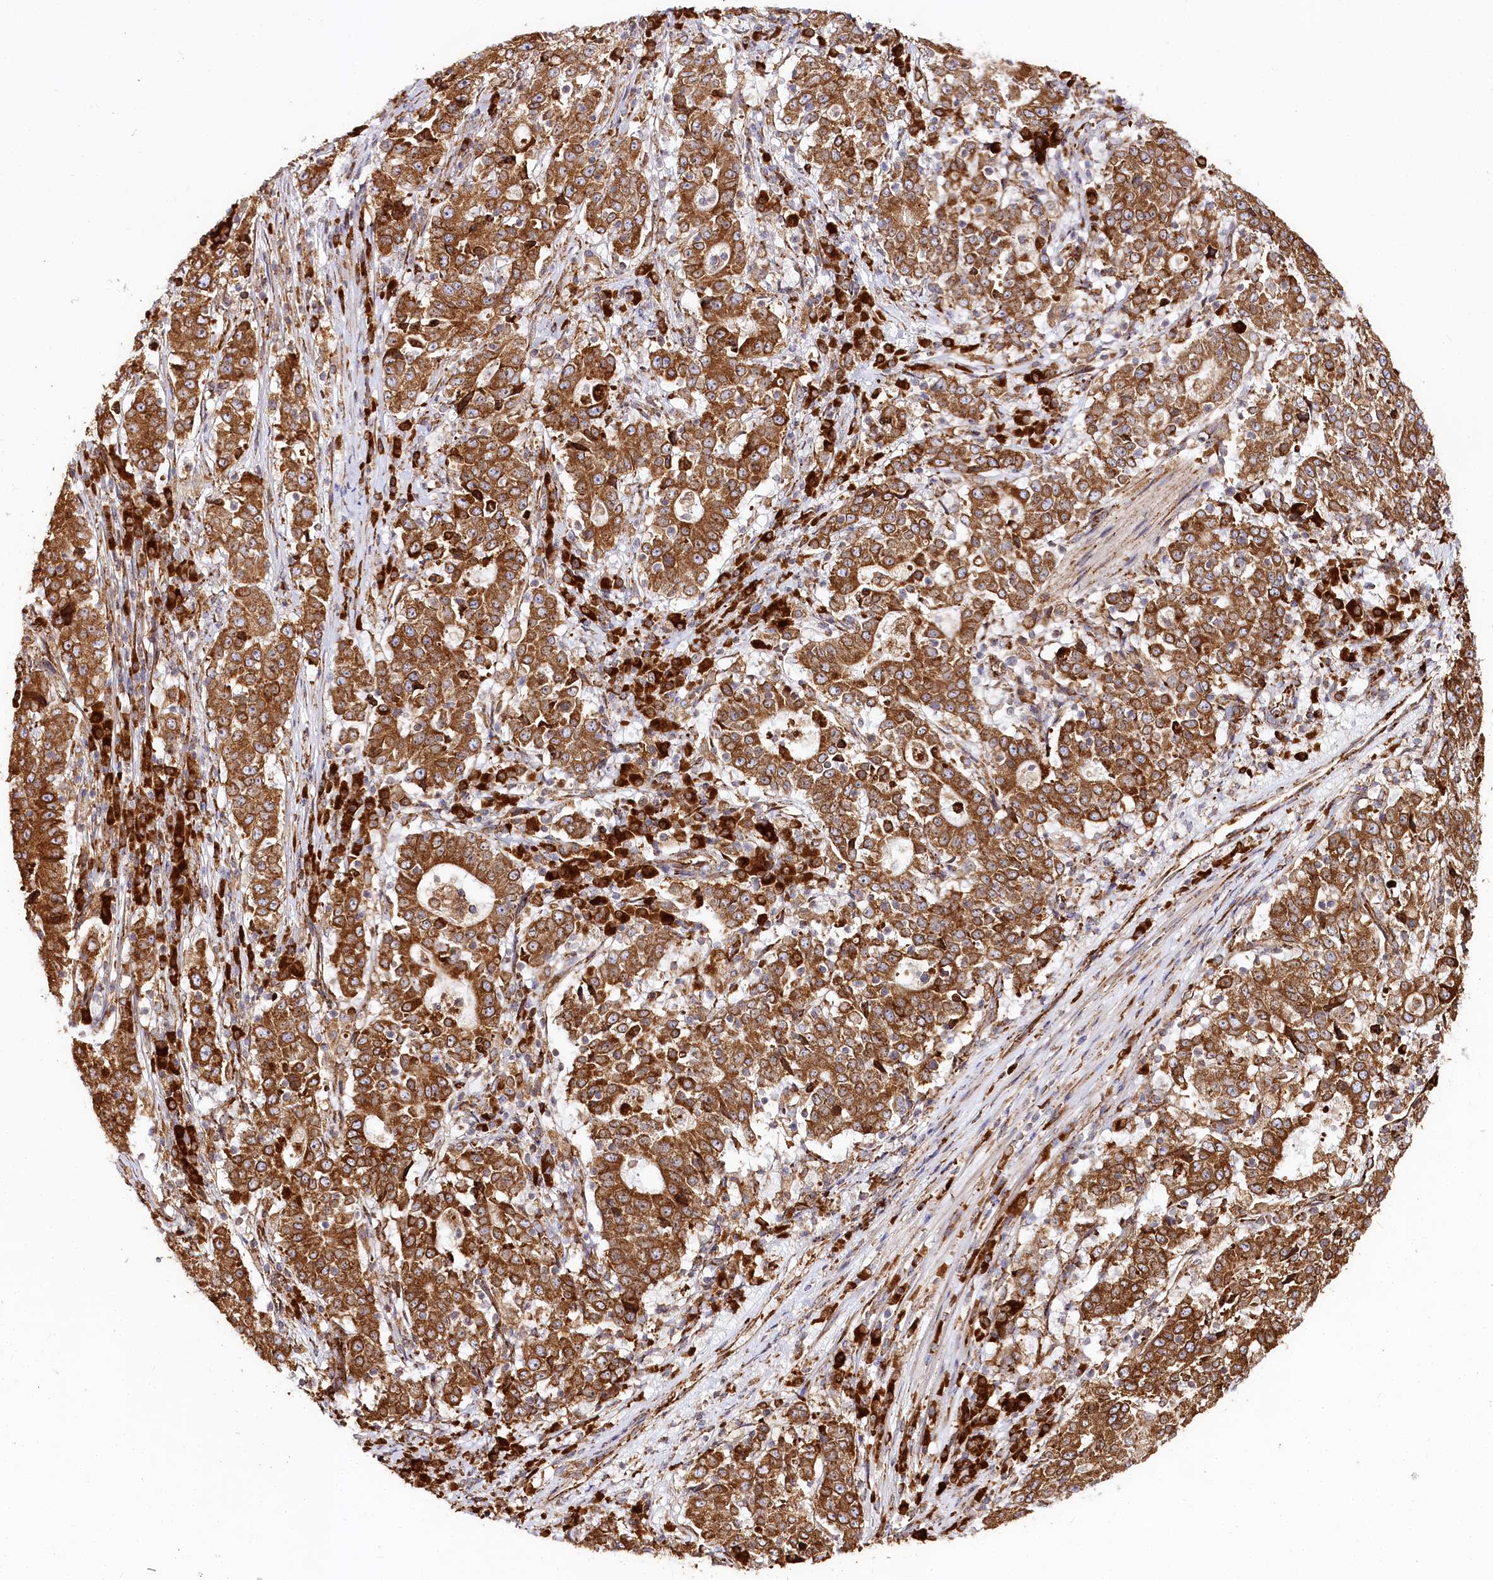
{"staining": {"intensity": "strong", "quantity": ">75%", "location": "cytoplasmic/membranous"}, "tissue": "stomach cancer", "cell_type": "Tumor cells", "image_type": "cancer", "snomed": [{"axis": "morphology", "description": "Adenocarcinoma, NOS"}, {"axis": "topography", "description": "Stomach"}], "caption": "IHC micrograph of human adenocarcinoma (stomach) stained for a protein (brown), which demonstrates high levels of strong cytoplasmic/membranous staining in approximately >75% of tumor cells.", "gene": "CNPY2", "patient": {"sex": "male", "age": 59}}